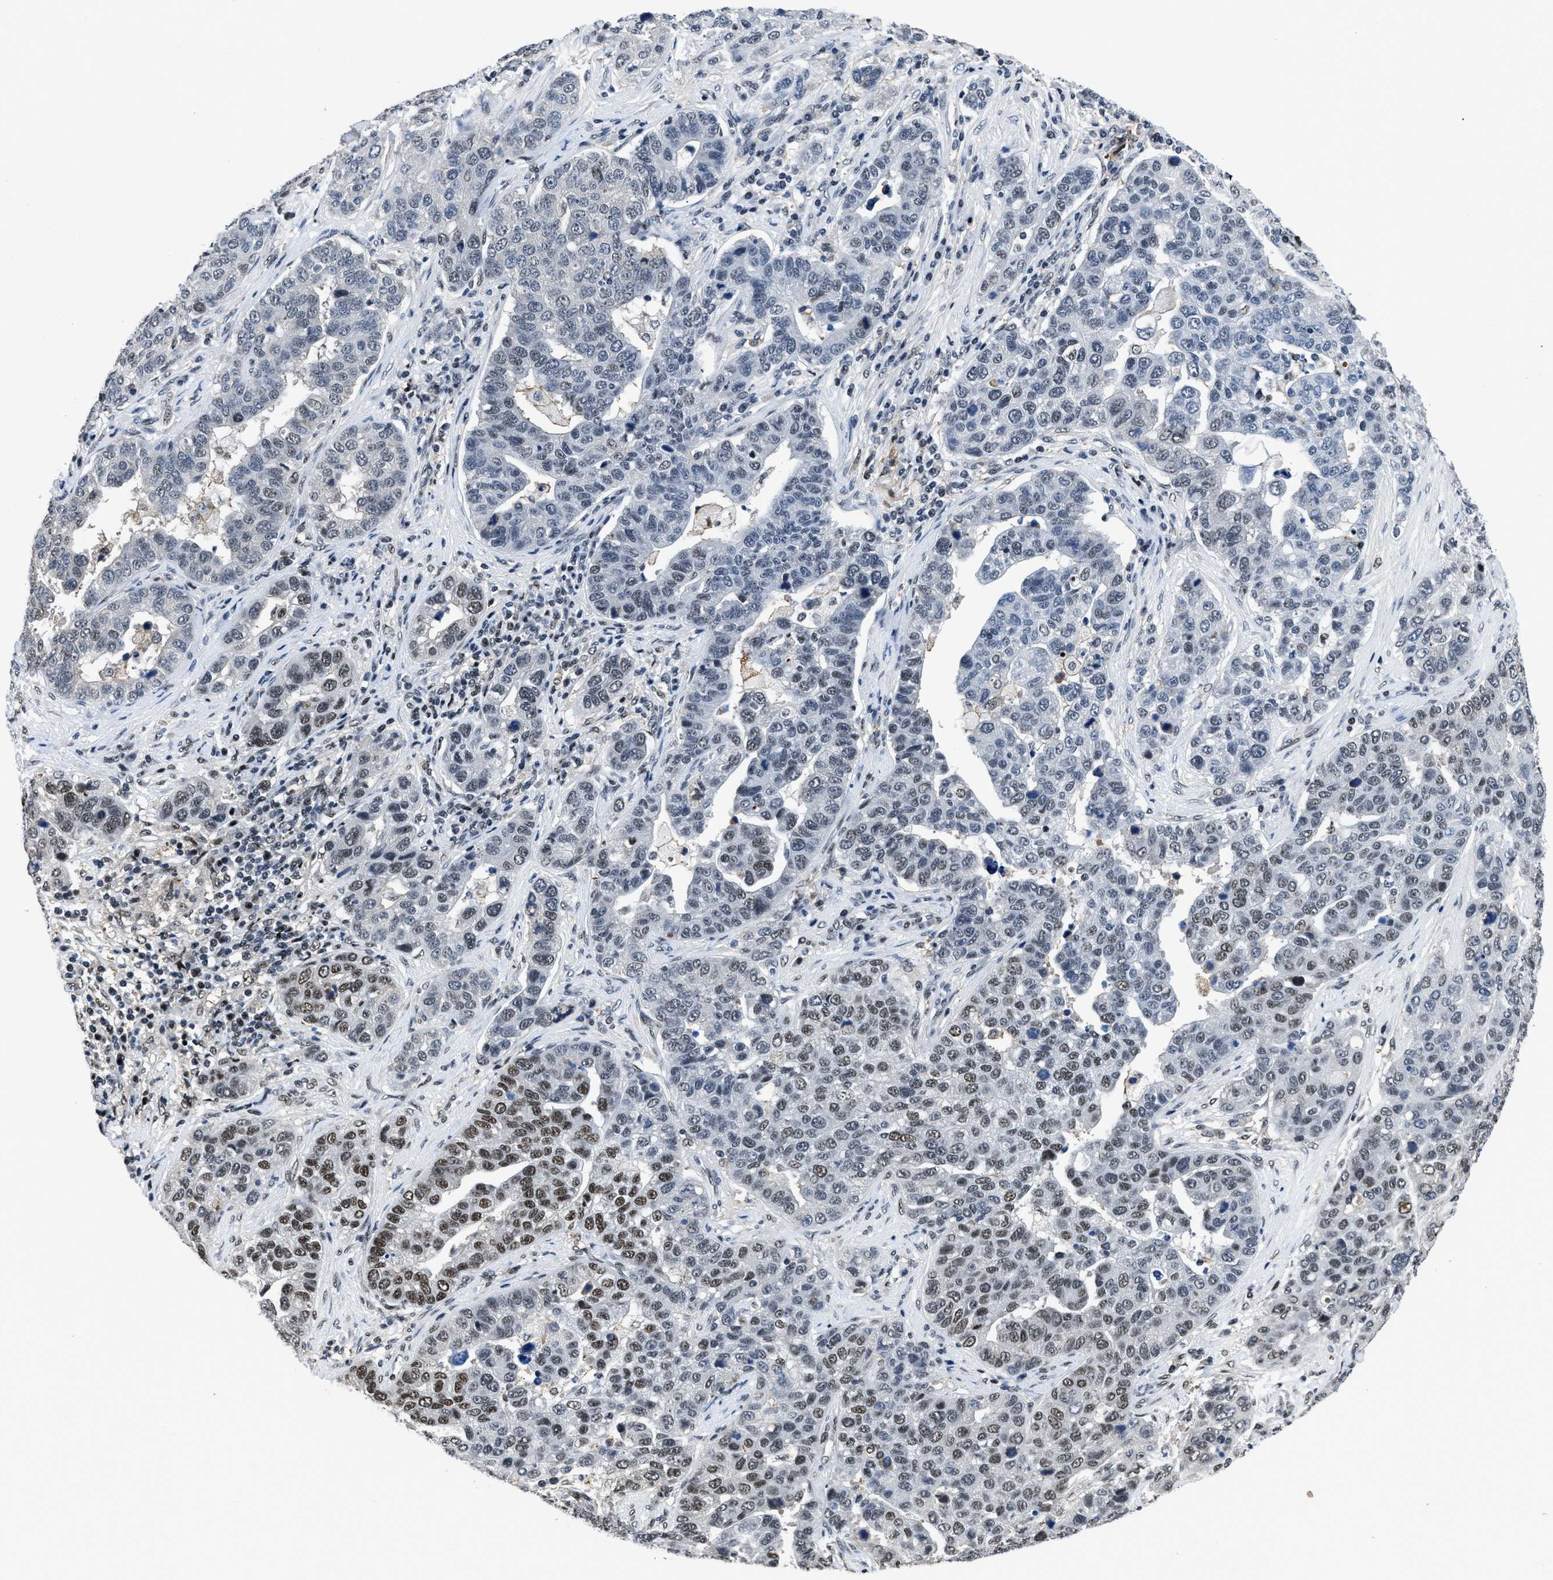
{"staining": {"intensity": "moderate", "quantity": "<25%", "location": "nuclear"}, "tissue": "pancreatic cancer", "cell_type": "Tumor cells", "image_type": "cancer", "snomed": [{"axis": "morphology", "description": "Adenocarcinoma, NOS"}, {"axis": "topography", "description": "Pancreas"}], "caption": "Immunohistochemistry (DAB (3,3'-diaminobenzidine)) staining of human pancreatic cancer (adenocarcinoma) demonstrates moderate nuclear protein positivity in about <25% of tumor cells.", "gene": "HNRNPH2", "patient": {"sex": "female", "age": 61}}